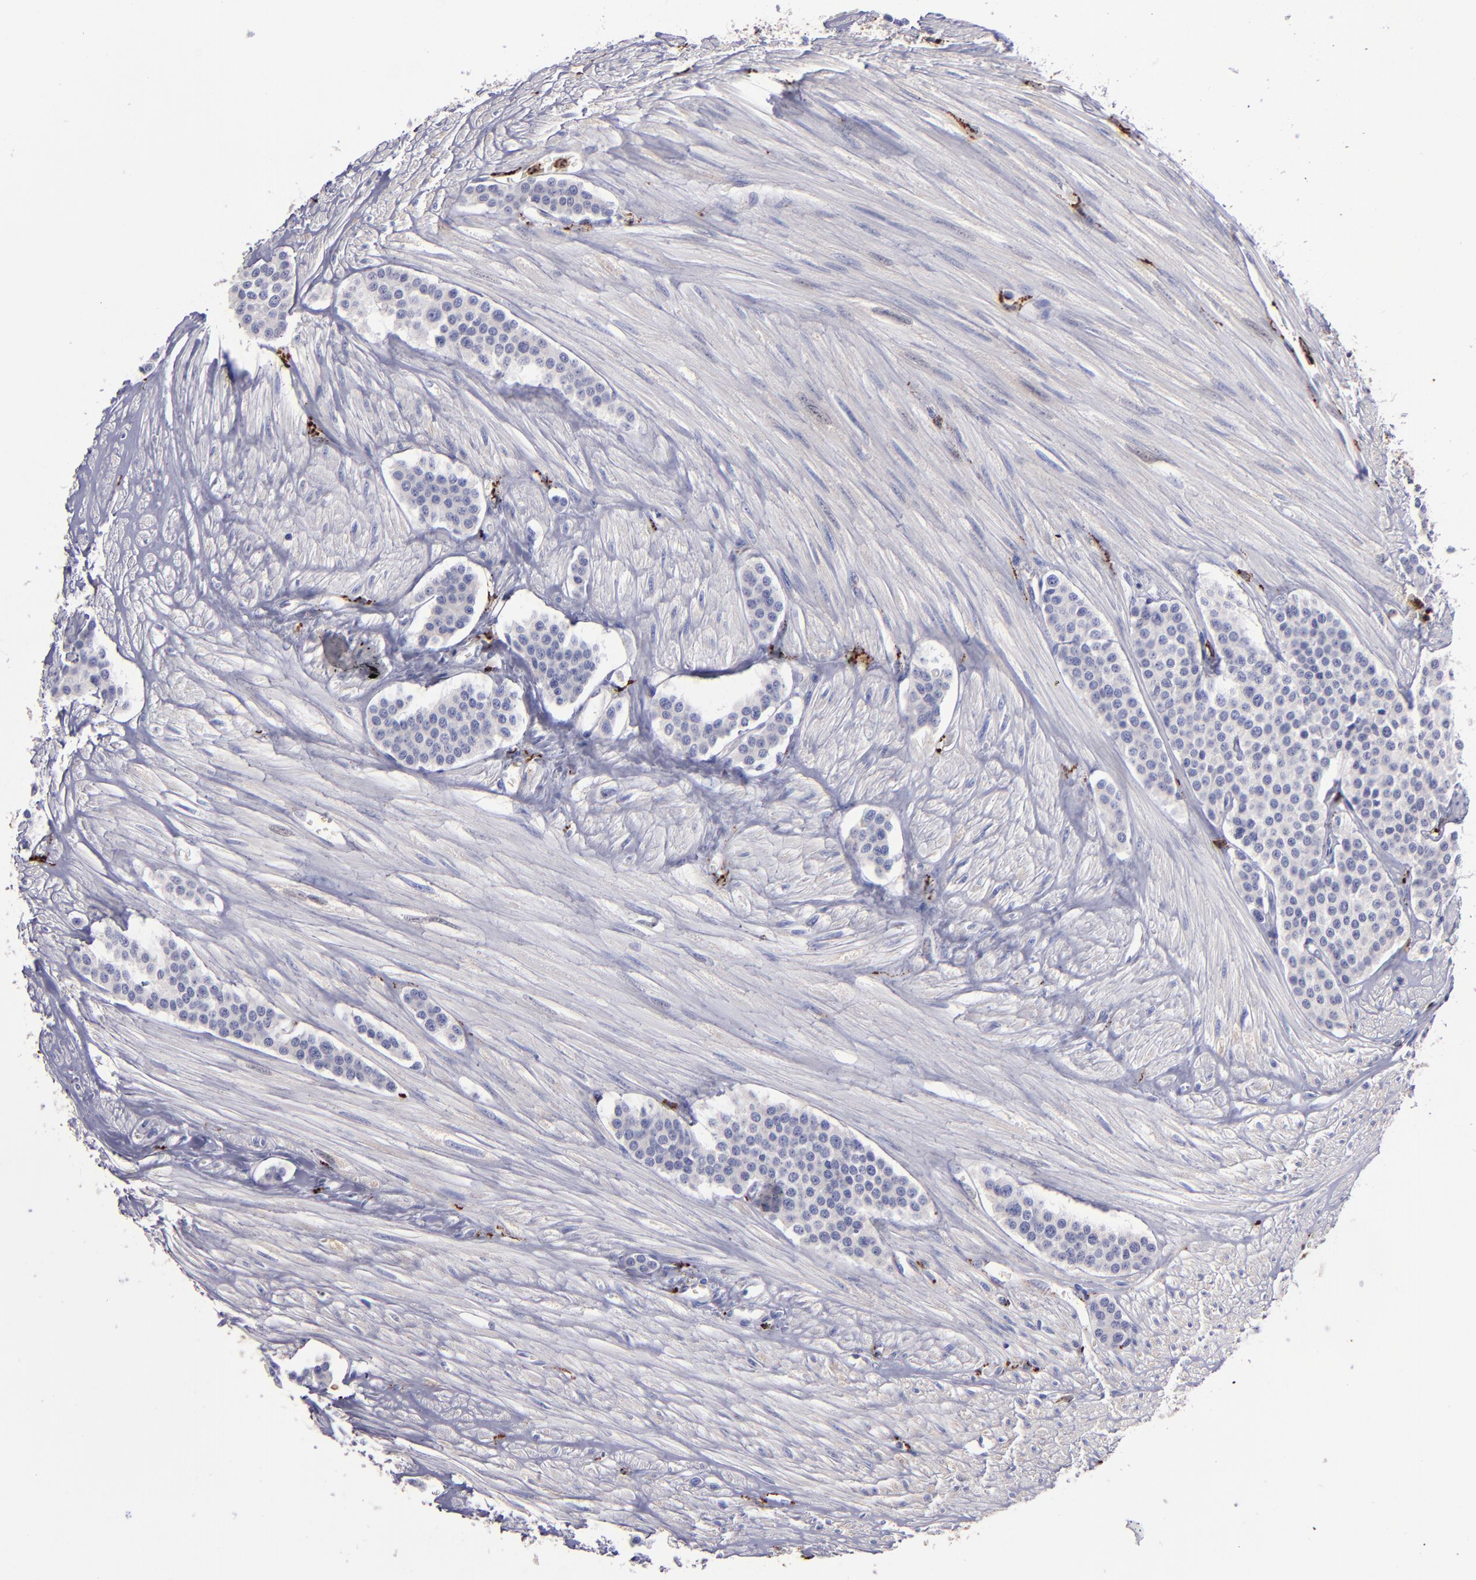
{"staining": {"intensity": "negative", "quantity": "none", "location": "none"}, "tissue": "carcinoid", "cell_type": "Tumor cells", "image_type": "cancer", "snomed": [{"axis": "morphology", "description": "Carcinoid, malignant, NOS"}, {"axis": "topography", "description": "Small intestine"}], "caption": "Tumor cells show no significant positivity in carcinoid.", "gene": "CTSS", "patient": {"sex": "male", "age": 60}}